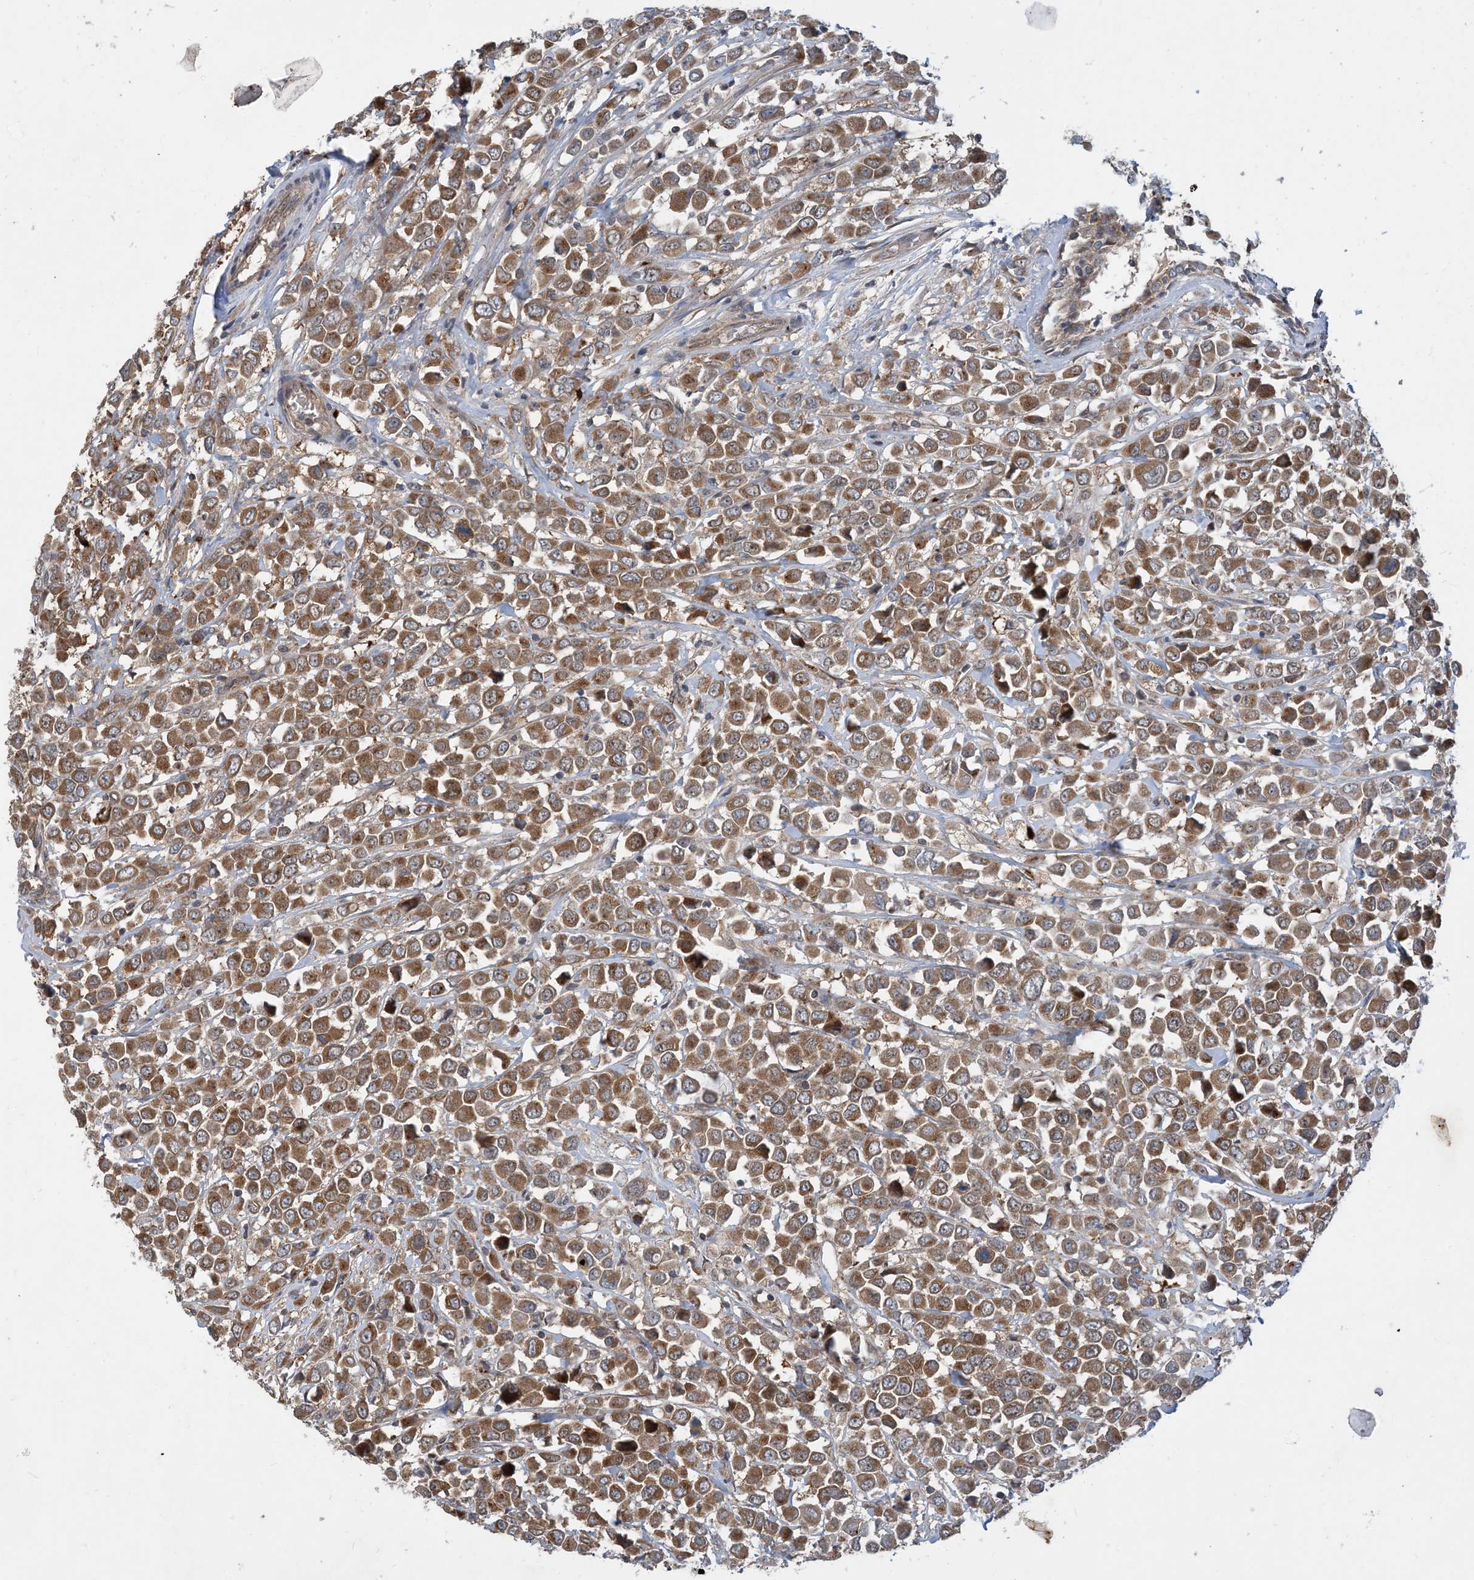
{"staining": {"intensity": "moderate", "quantity": ">75%", "location": "cytoplasmic/membranous"}, "tissue": "breast cancer", "cell_type": "Tumor cells", "image_type": "cancer", "snomed": [{"axis": "morphology", "description": "Duct carcinoma"}, {"axis": "topography", "description": "Breast"}], "caption": "This histopathology image demonstrates immunohistochemistry (IHC) staining of human breast cancer (invasive ductal carcinoma), with medium moderate cytoplasmic/membranous positivity in approximately >75% of tumor cells.", "gene": "TINAG", "patient": {"sex": "female", "age": 61}}